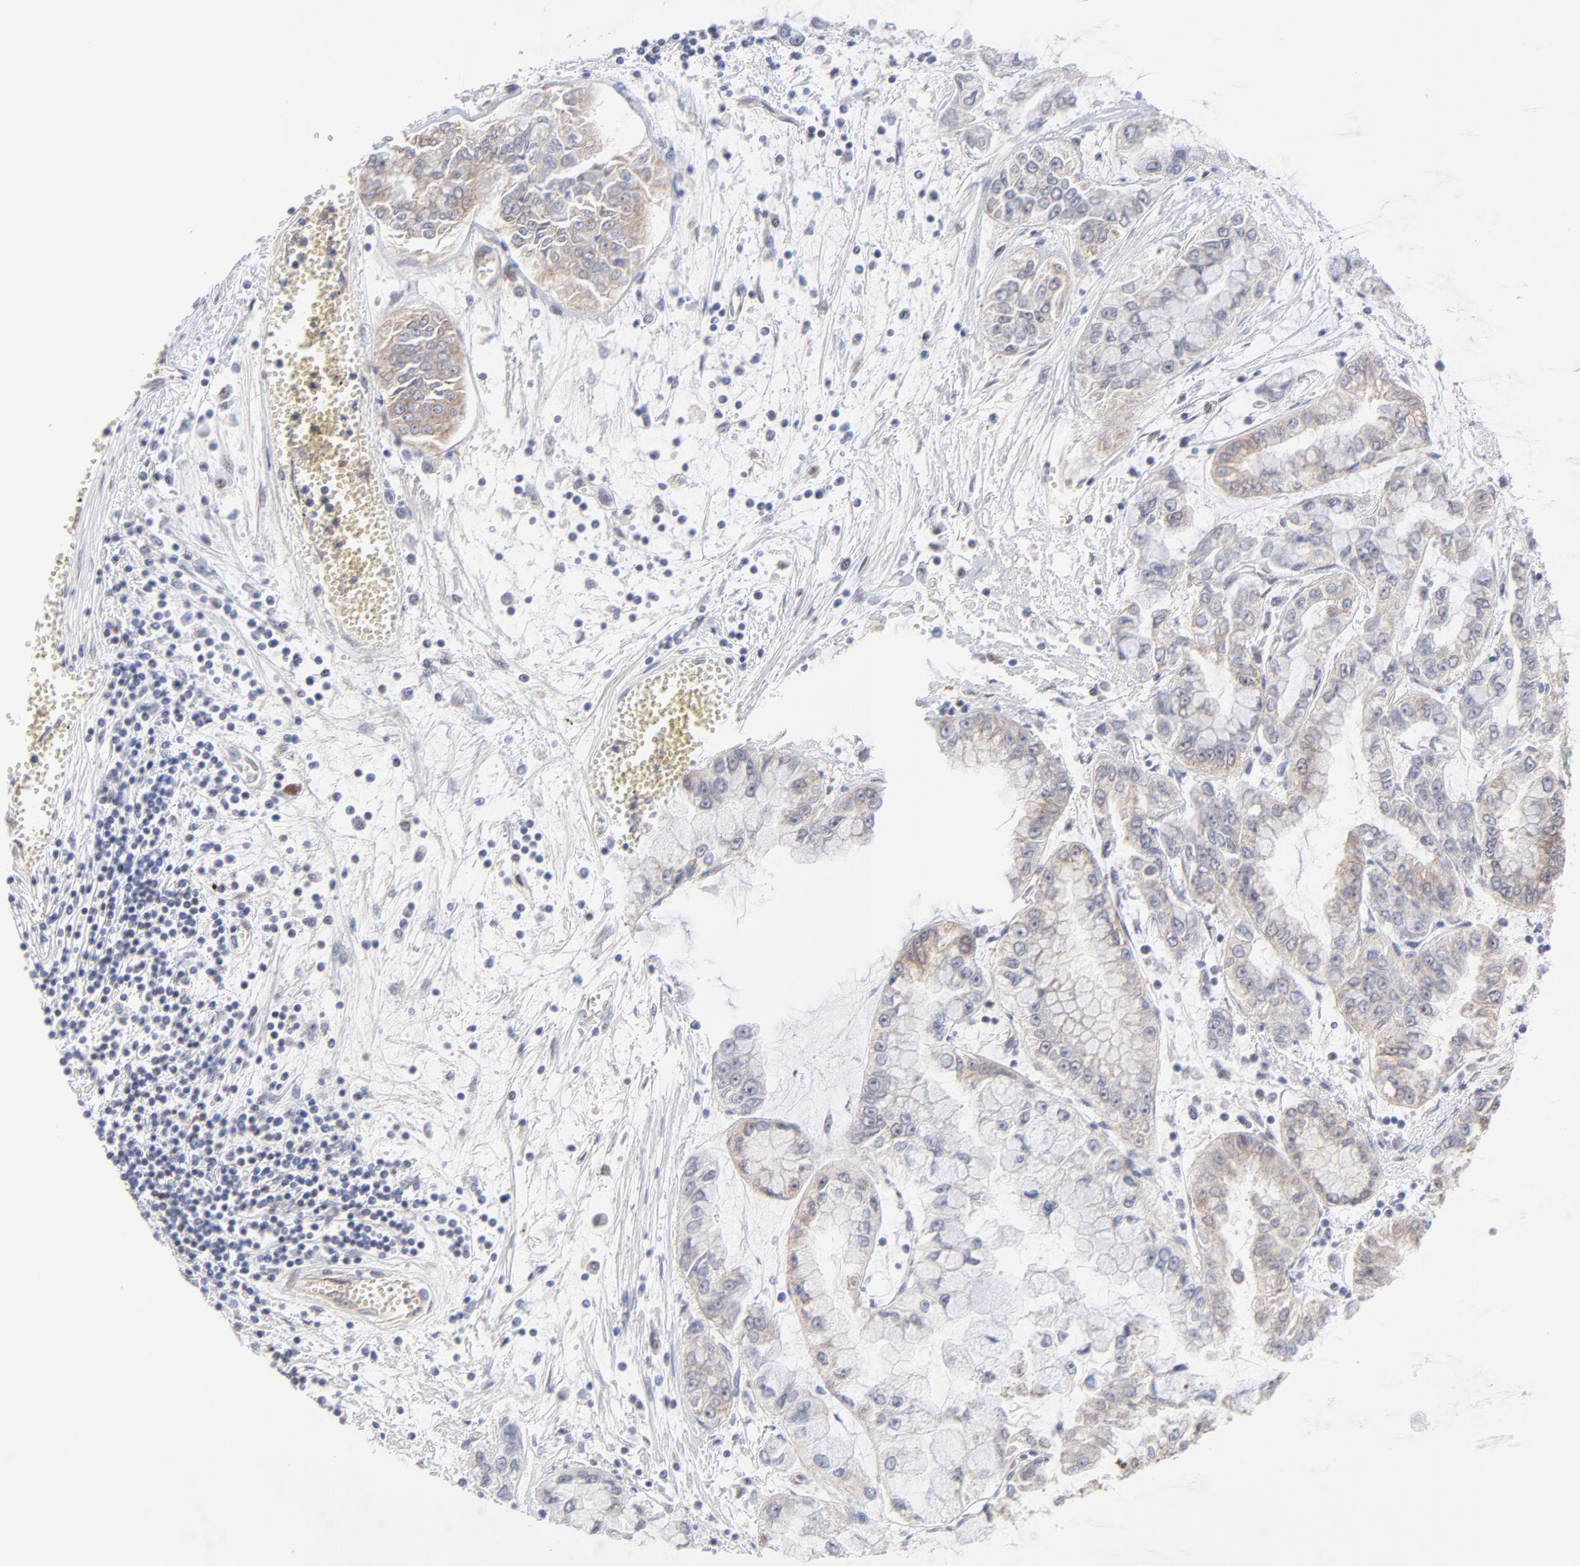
{"staining": {"intensity": "weak", "quantity": ">75%", "location": "cytoplasmic/membranous"}, "tissue": "liver cancer", "cell_type": "Tumor cells", "image_type": "cancer", "snomed": [{"axis": "morphology", "description": "Cholangiocarcinoma"}, {"axis": "topography", "description": "Liver"}], "caption": "This histopathology image displays liver cancer stained with immunohistochemistry to label a protein in brown. The cytoplasmic/membranous of tumor cells show weak positivity for the protein. Nuclei are counter-stained blue.", "gene": "ZNF157", "patient": {"sex": "female", "age": 79}}